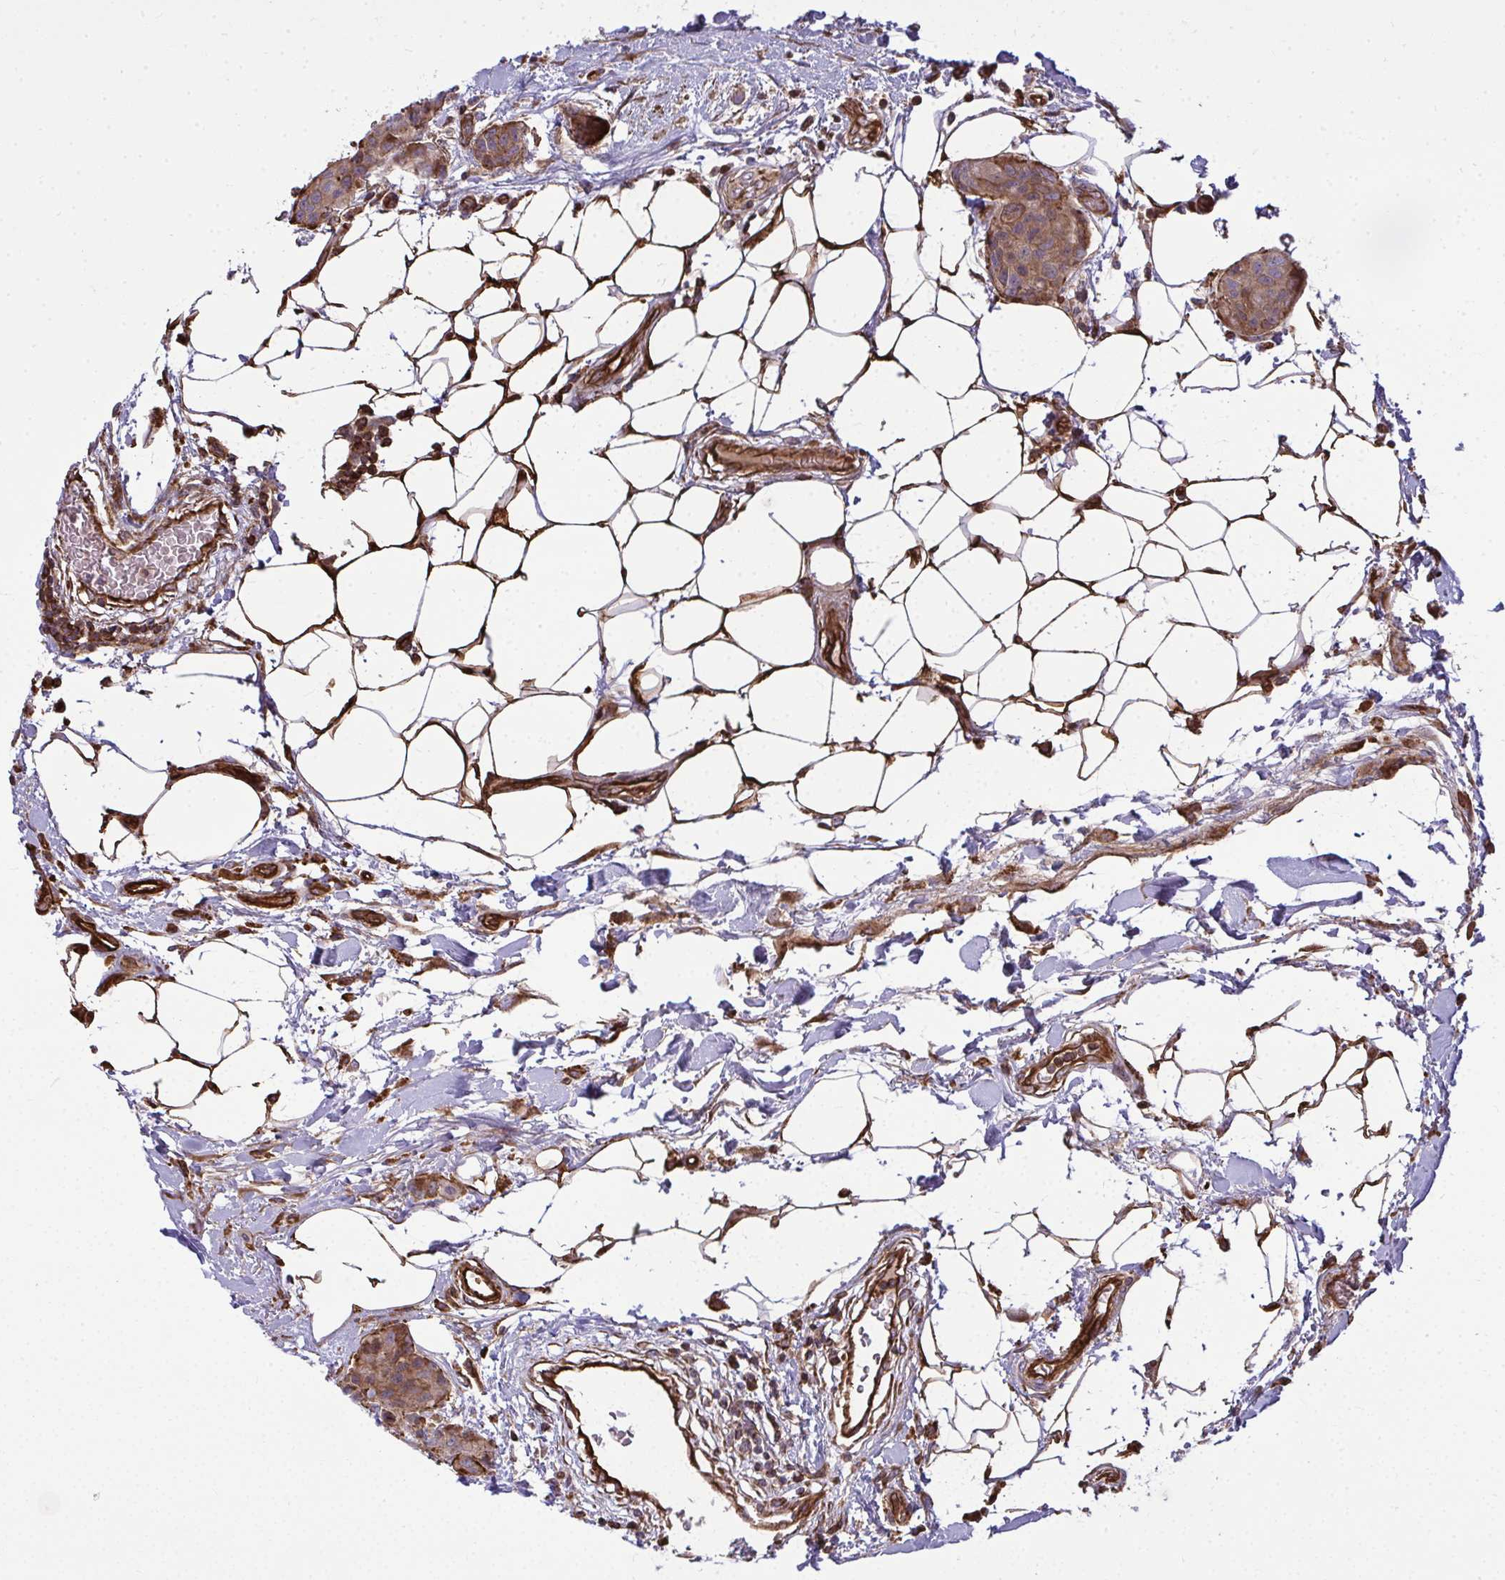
{"staining": {"intensity": "strong", "quantity": ">75%", "location": "cytoplasmic/membranous"}, "tissue": "breast cancer", "cell_type": "Tumor cells", "image_type": "cancer", "snomed": [{"axis": "morphology", "description": "Duct carcinoma"}, {"axis": "topography", "description": "Breast"}, {"axis": "topography", "description": "Lymph node"}], "caption": "Tumor cells exhibit high levels of strong cytoplasmic/membranous staining in about >75% of cells in human breast cancer (intraductal carcinoma).", "gene": "ZSCAN9", "patient": {"sex": "female", "age": 80}}